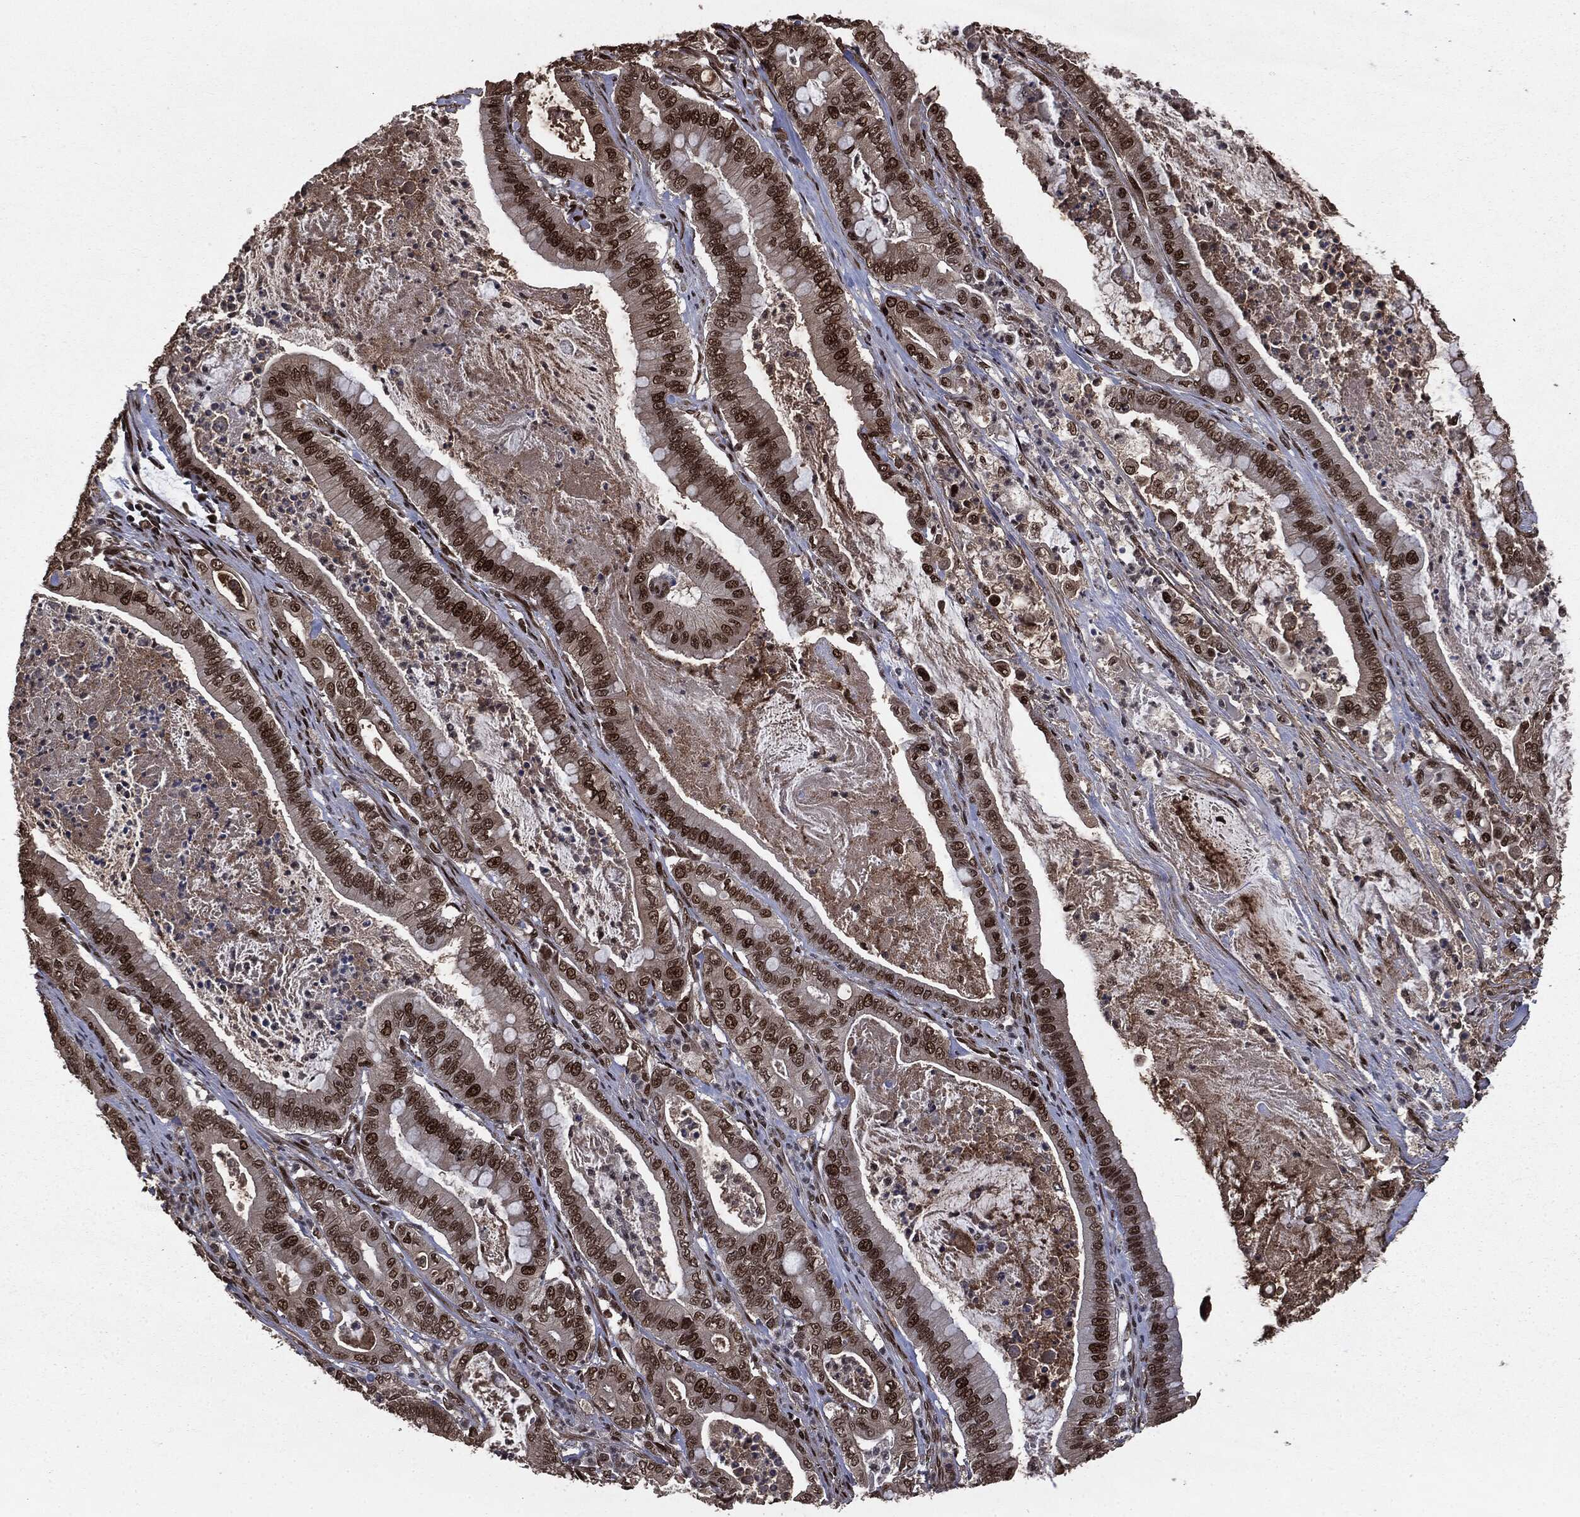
{"staining": {"intensity": "strong", "quantity": ">75%", "location": "nuclear"}, "tissue": "pancreatic cancer", "cell_type": "Tumor cells", "image_type": "cancer", "snomed": [{"axis": "morphology", "description": "Adenocarcinoma, NOS"}, {"axis": "topography", "description": "Pancreas"}], "caption": "An image of pancreatic cancer stained for a protein reveals strong nuclear brown staining in tumor cells.", "gene": "DVL2", "patient": {"sex": "male", "age": 71}}